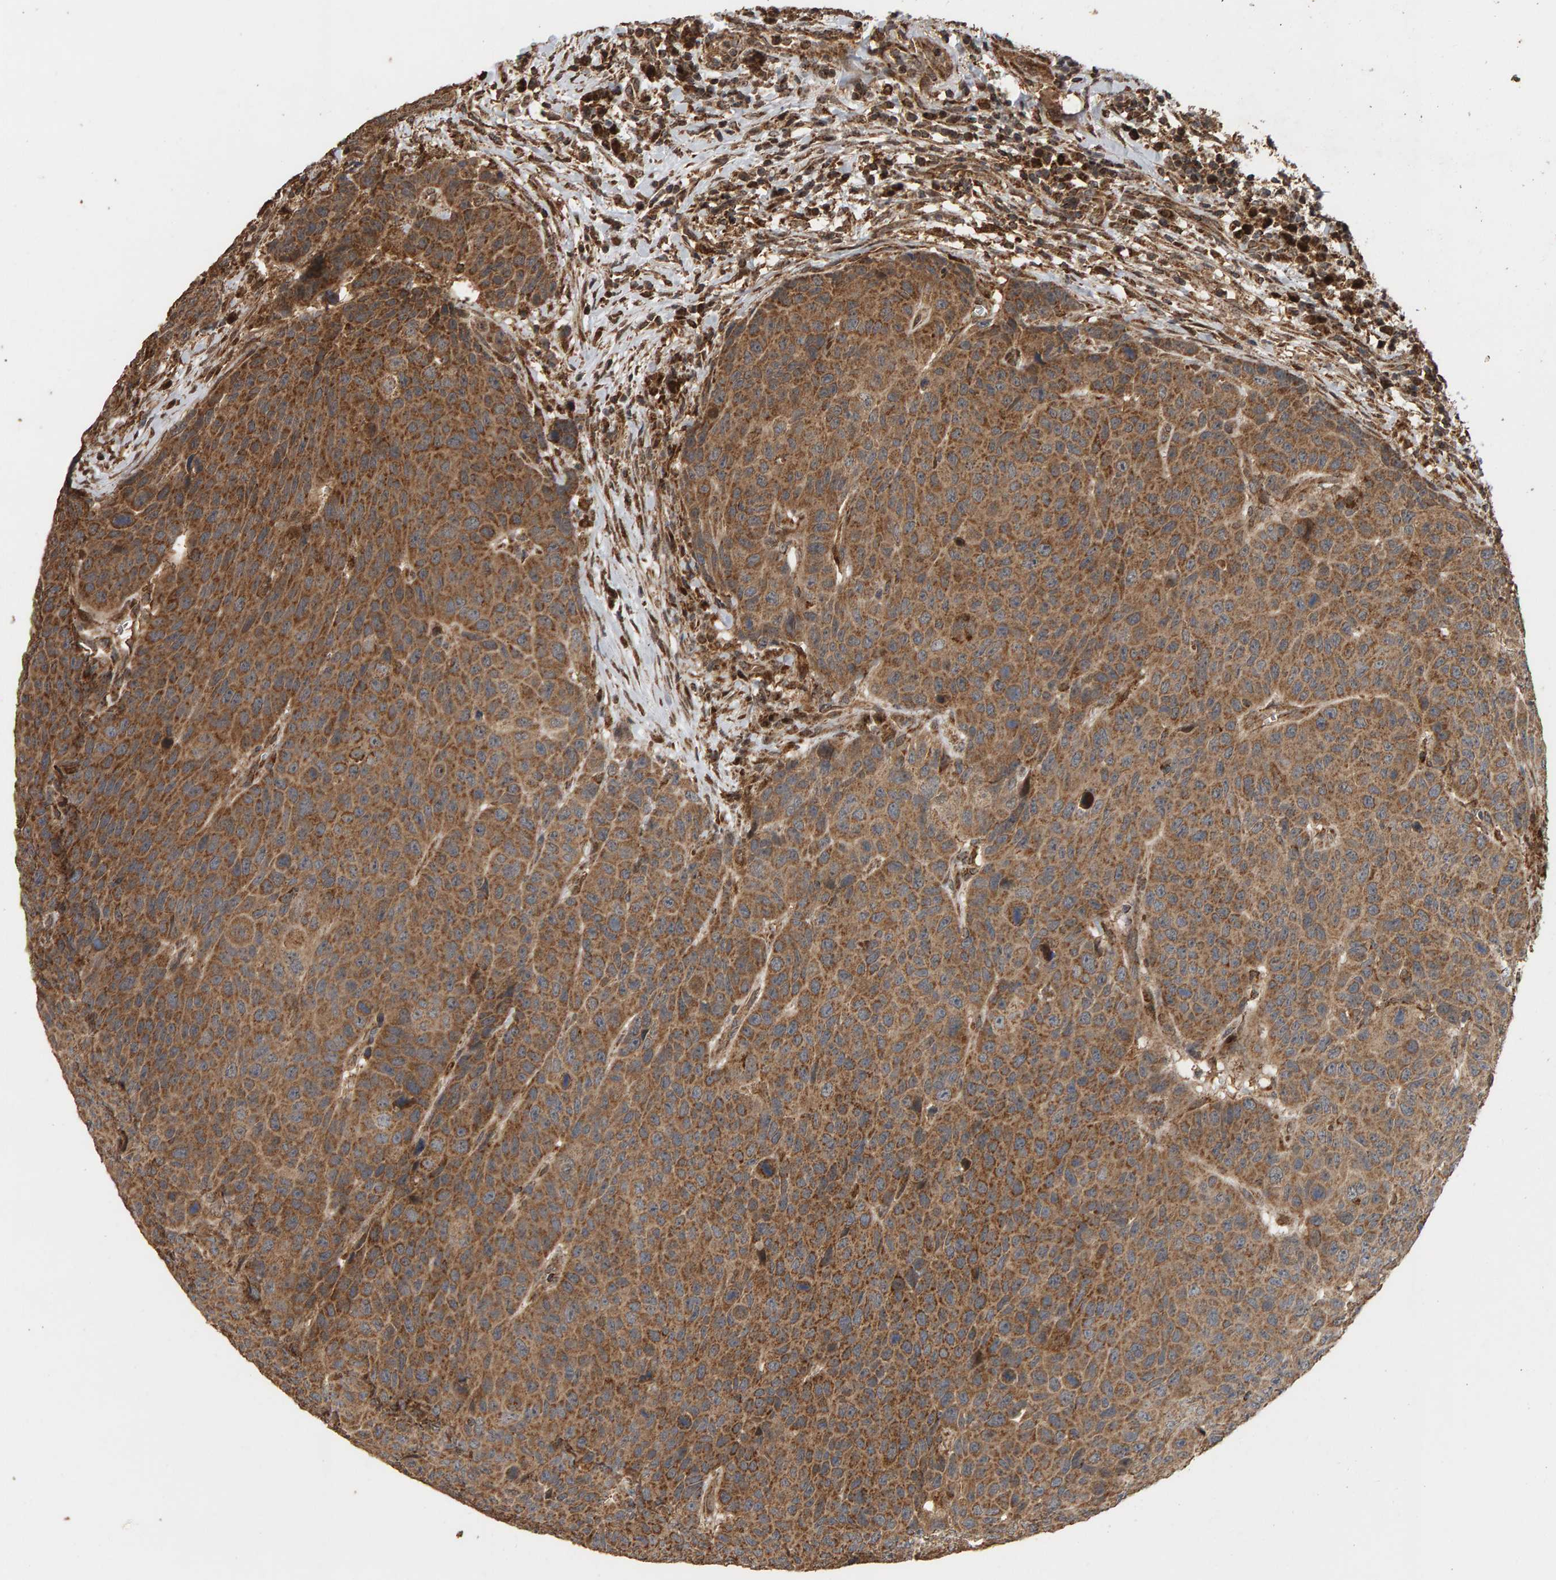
{"staining": {"intensity": "strong", "quantity": ">75%", "location": "cytoplasmic/membranous"}, "tissue": "head and neck cancer", "cell_type": "Tumor cells", "image_type": "cancer", "snomed": [{"axis": "morphology", "description": "Squamous cell carcinoma, NOS"}, {"axis": "topography", "description": "Head-Neck"}], "caption": "Immunohistochemical staining of human head and neck cancer (squamous cell carcinoma) exhibits high levels of strong cytoplasmic/membranous protein positivity in approximately >75% of tumor cells. (Brightfield microscopy of DAB IHC at high magnification).", "gene": "GSTK1", "patient": {"sex": "male", "age": 66}}